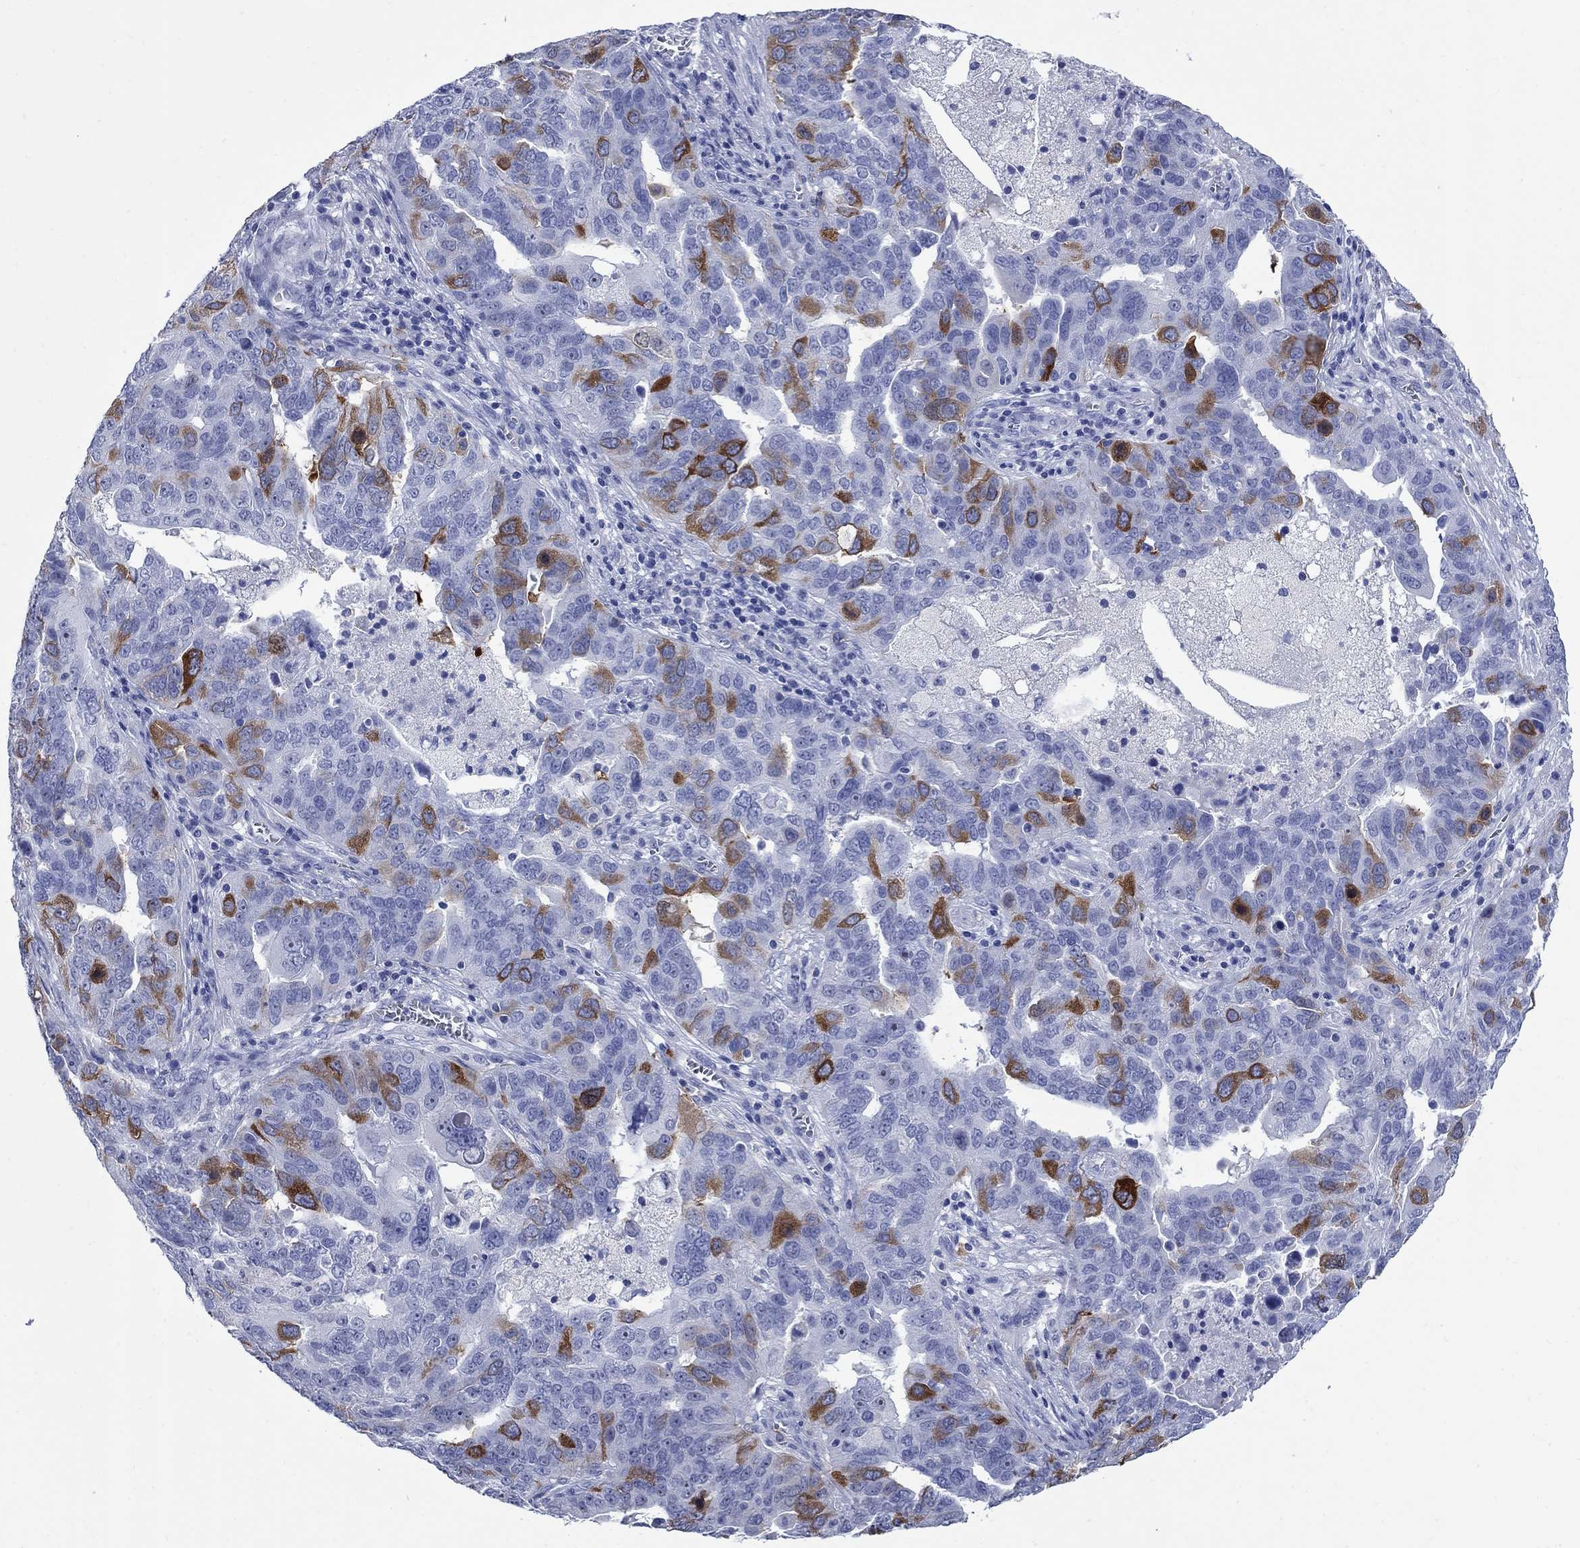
{"staining": {"intensity": "strong", "quantity": "<25%", "location": "cytoplasmic/membranous"}, "tissue": "ovarian cancer", "cell_type": "Tumor cells", "image_type": "cancer", "snomed": [{"axis": "morphology", "description": "Carcinoma, endometroid"}, {"axis": "topography", "description": "Soft tissue"}, {"axis": "topography", "description": "Ovary"}], "caption": "Human ovarian cancer stained with a protein marker demonstrates strong staining in tumor cells.", "gene": "TACC3", "patient": {"sex": "female", "age": 52}}